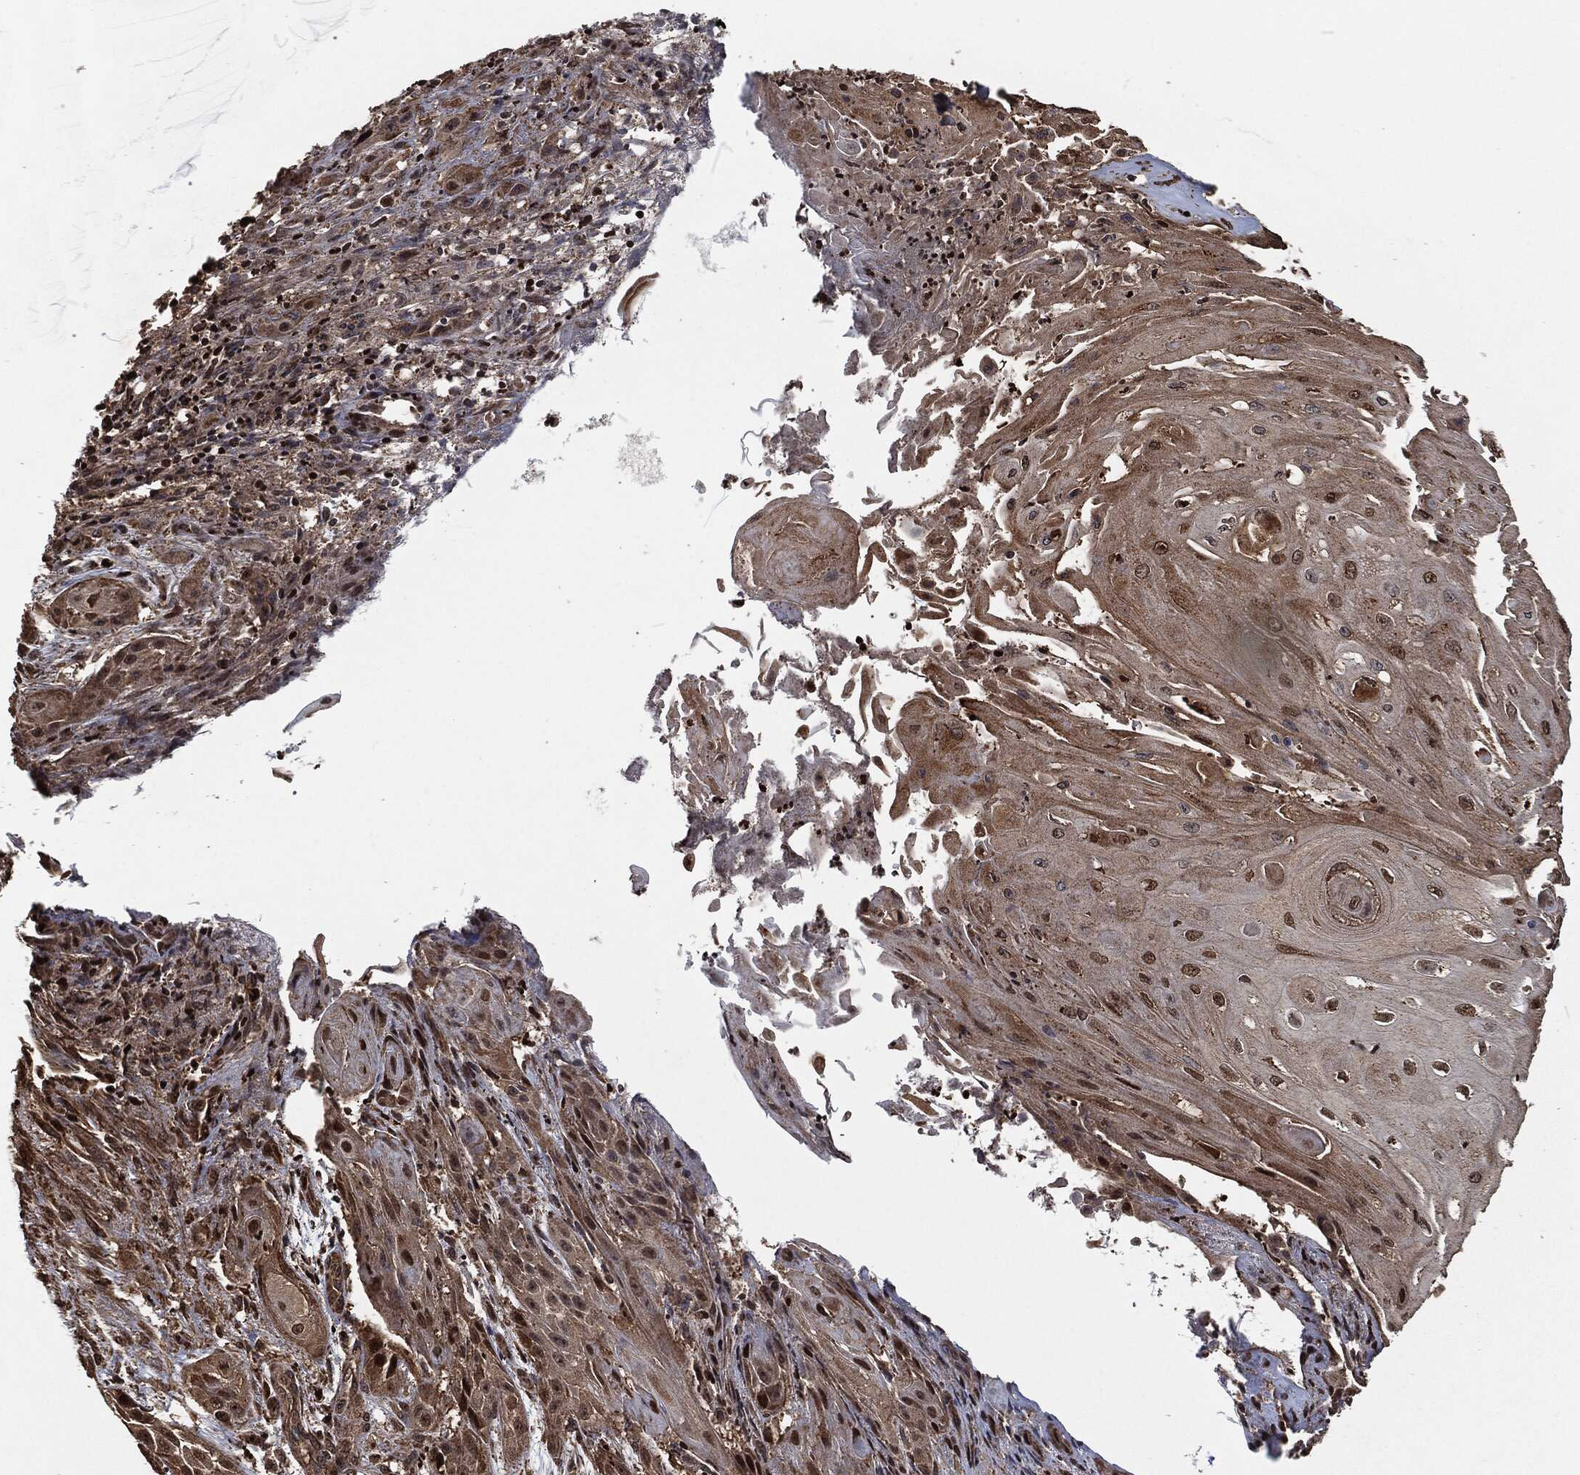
{"staining": {"intensity": "moderate", "quantity": "25%-75%", "location": "cytoplasmic/membranous,nuclear"}, "tissue": "skin cancer", "cell_type": "Tumor cells", "image_type": "cancer", "snomed": [{"axis": "morphology", "description": "Squamous cell carcinoma, NOS"}, {"axis": "topography", "description": "Skin"}], "caption": "Protein analysis of skin squamous cell carcinoma tissue exhibits moderate cytoplasmic/membranous and nuclear positivity in about 25%-75% of tumor cells. (IHC, brightfield microscopy, high magnification).", "gene": "SNAI1", "patient": {"sex": "male", "age": 62}}